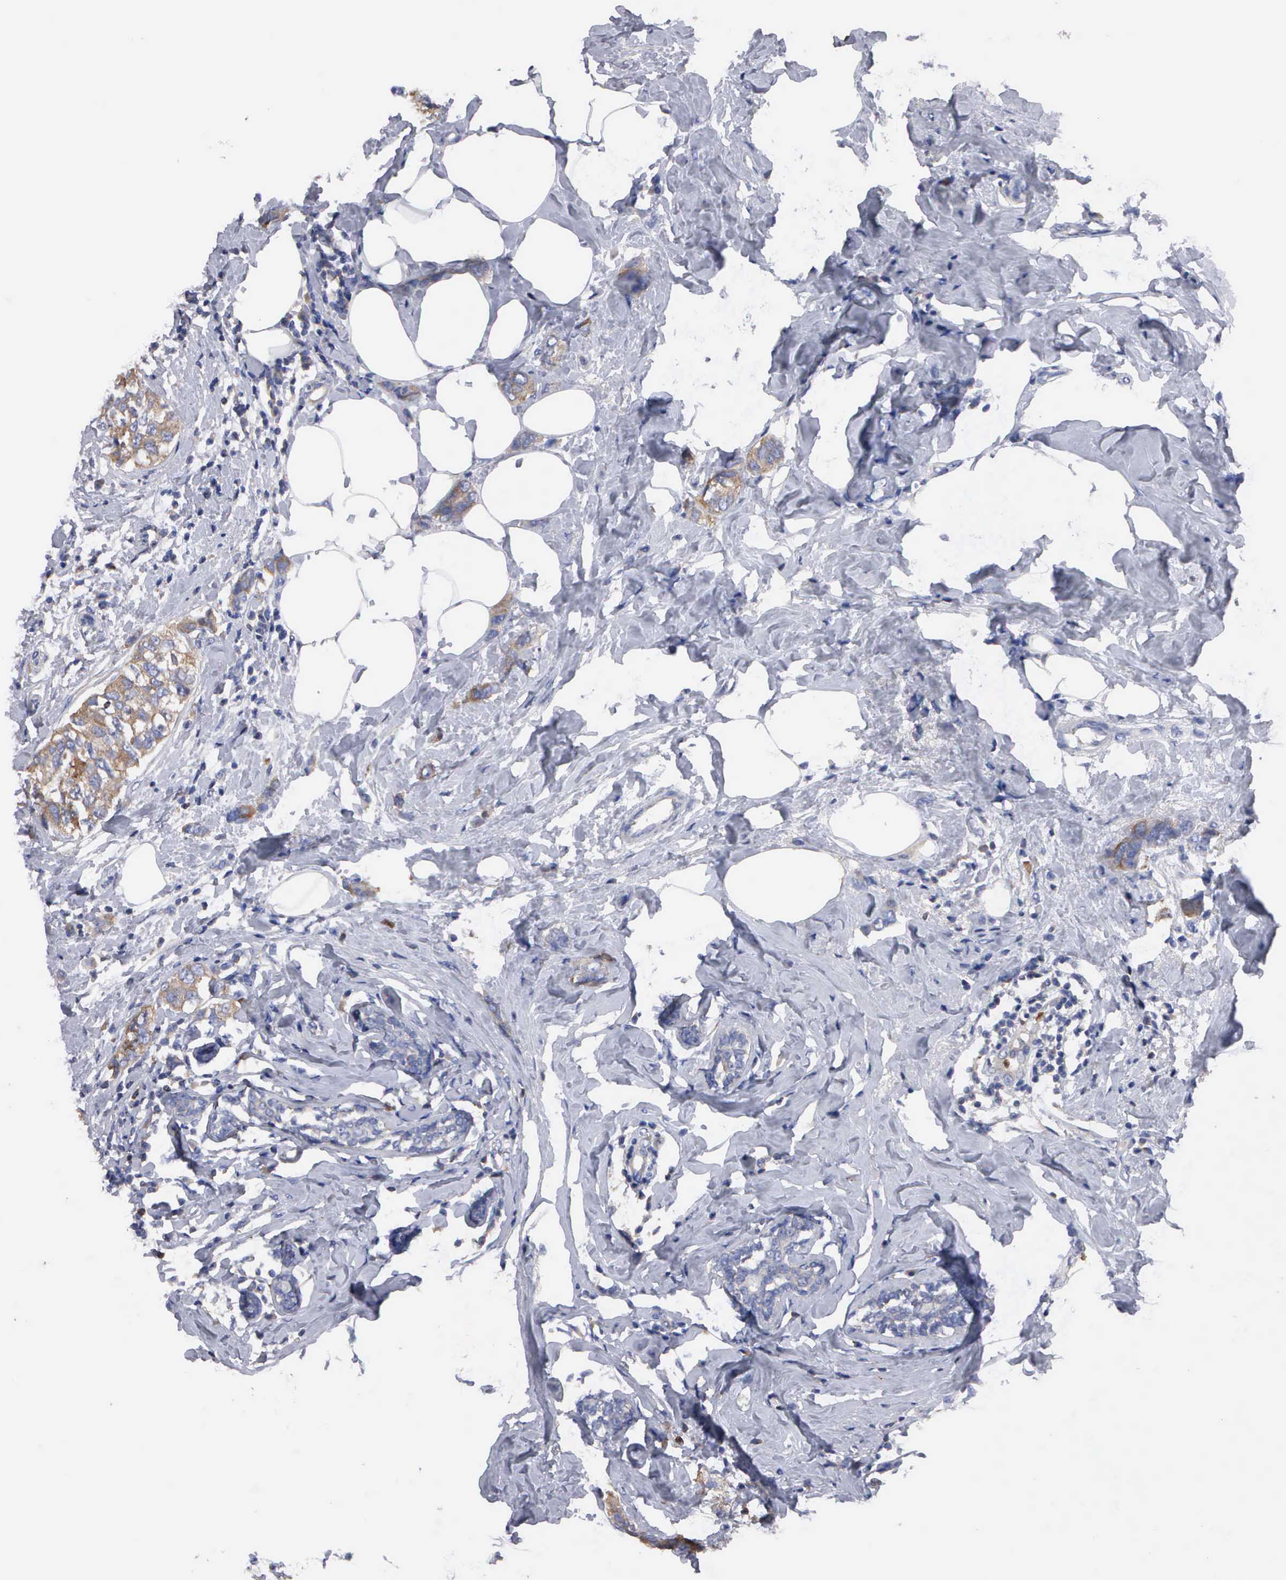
{"staining": {"intensity": "weak", "quantity": "25%-75%", "location": "cytoplasmic/membranous"}, "tissue": "breast cancer", "cell_type": "Tumor cells", "image_type": "cancer", "snomed": [{"axis": "morphology", "description": "Normal tissue, NOS"}, {"axis": "morphology", "description": "Duct carcinoma"}, {"axis": "topography", "description": "Breast"}], "caption": "This is an image of IHC staining of intraductal carcinoma (breast), which shows weak staining in the cytoplasmic/membranous of tumor cells.", "gene": "G6PD", "patient": {"sex": "female", "age": 50}}